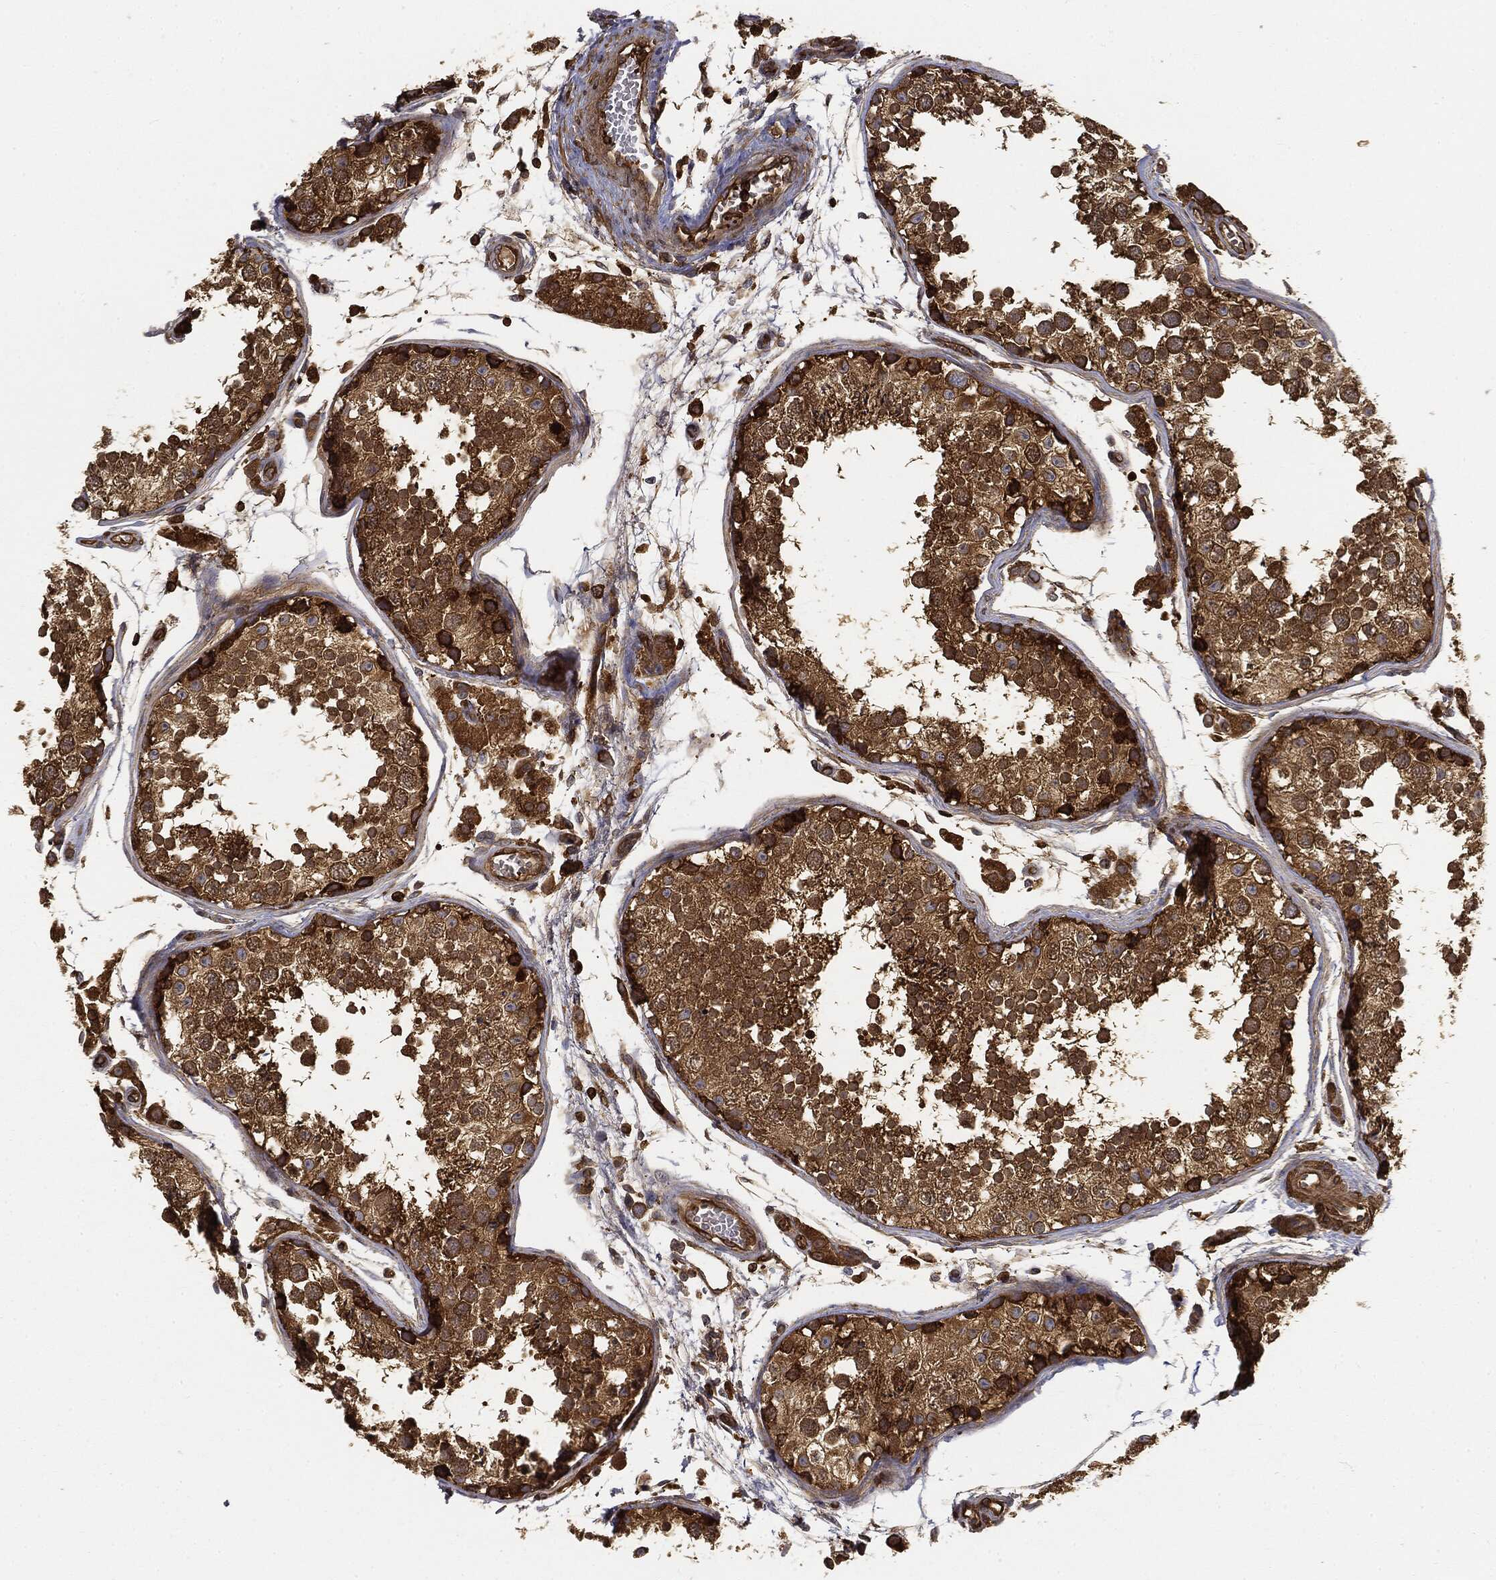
{"staining": {"intensity": "strong", "quantity": "25%-75%", "location": "cytoplasmic/membranous"}, "tissue": "testis", "cell_type": "Cells in seminiferous ducts", "image_type": "normal", "snomed": [{"axis": "morphology", "description": "Normal tissue, NOS"}, {"axis": "topography", "description": "Testis"}], "caption": "This histopathology image reveals immunohistochemistry staining of benign testis, with high strong cytoplasmic/membranous expression in about 25%-75% of cells in seminiferous ducts.", "gene": "WDR1", "patient": {"sex": "male", "age": 29}}